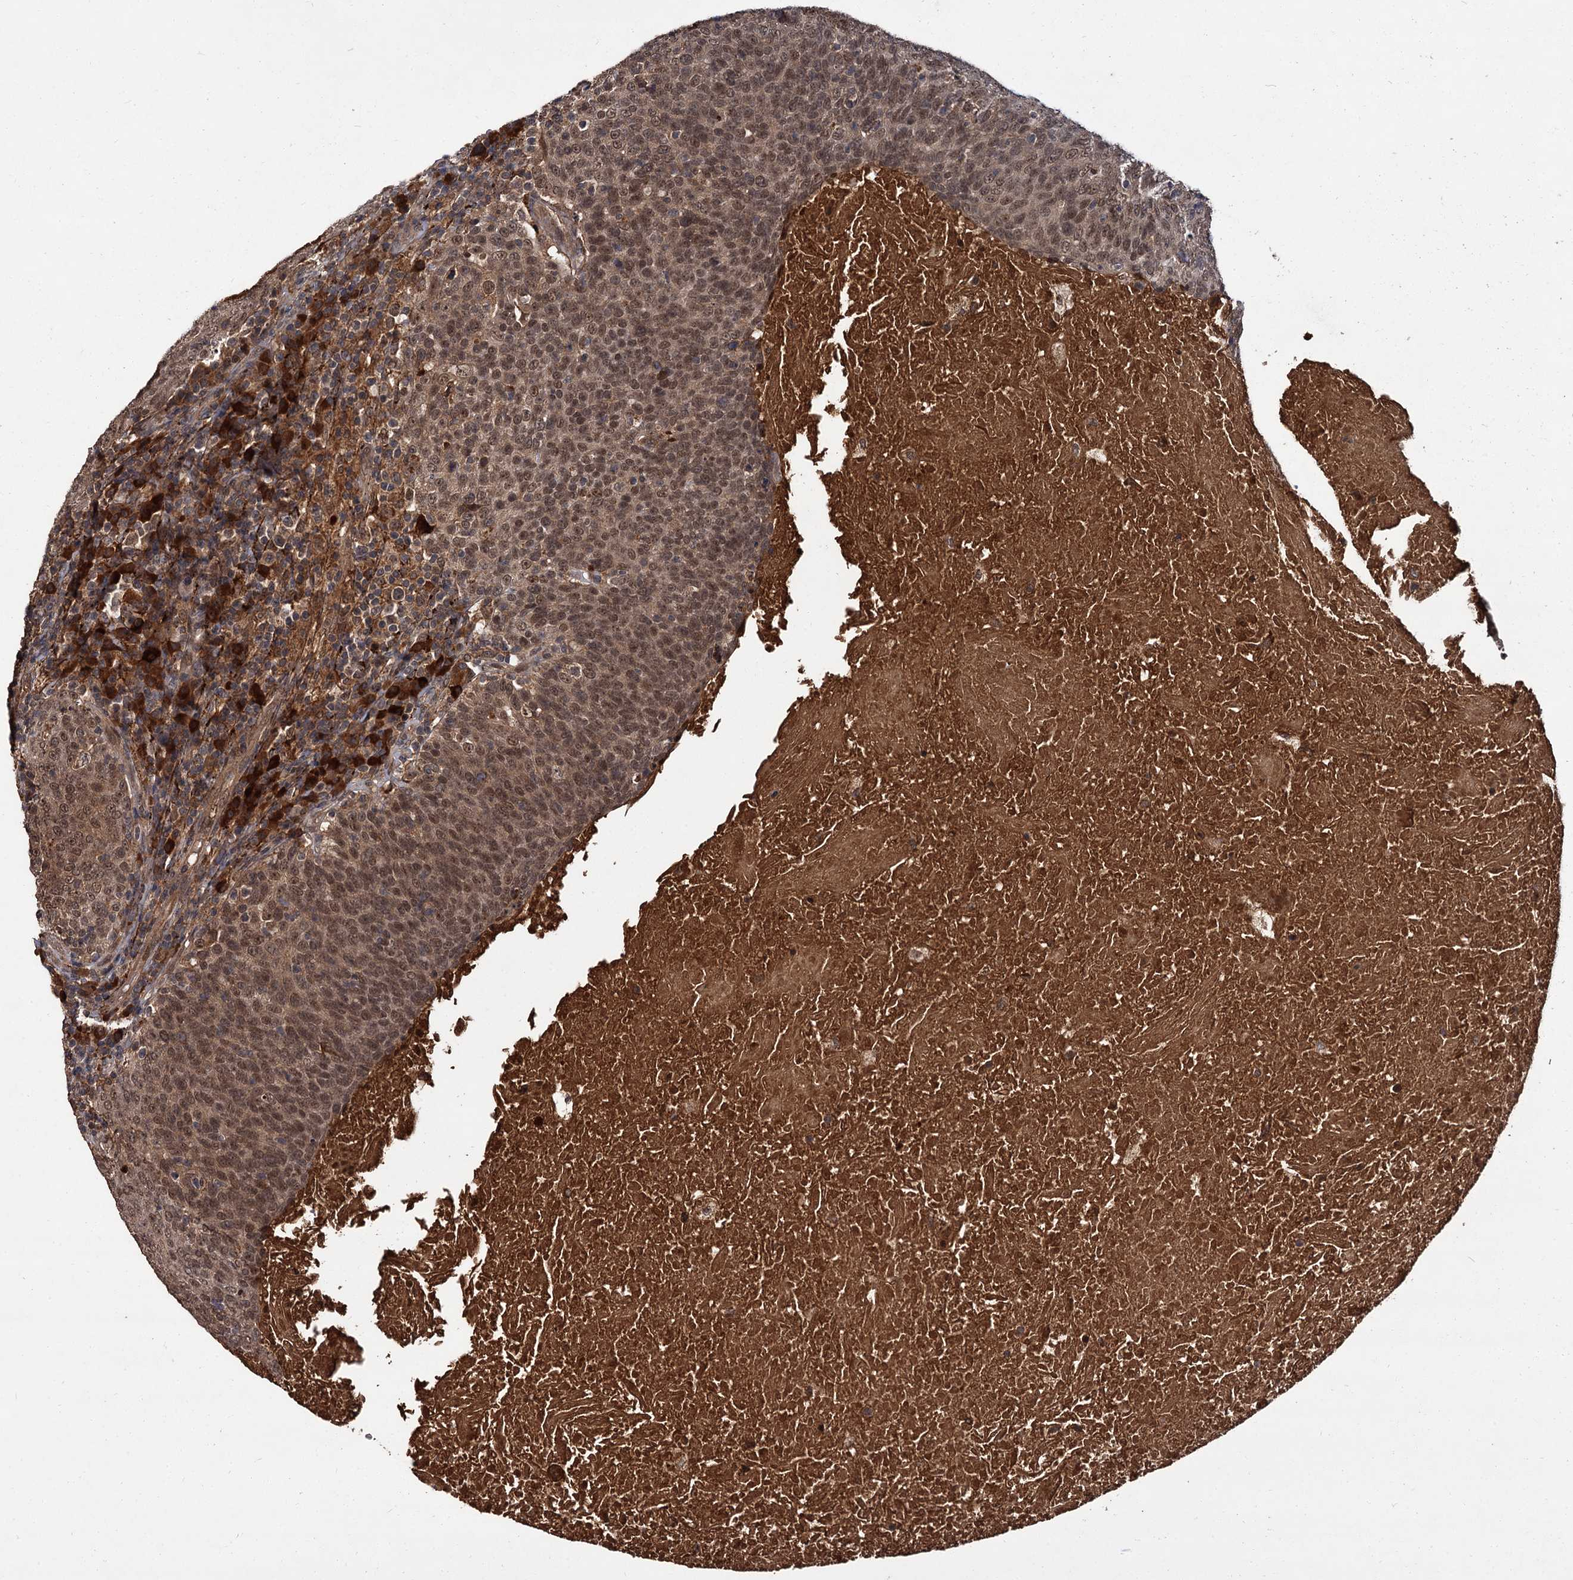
{"staining": {"intensity": "moderate", "quantity": ">75%", "location": "cytoplasmic/membranous,nuclear"}, "tissue": "head and neck cancer", "cell_type": "Tumor cells", "image_type": "cancer", "snomed": [{"axis": "morphology", "description": "Squamous cell carcinoma, NOS"}, {"axis": "morphology", "description": "Squamous cell carcinoma, metastatic, NOS"}, {"axis": "topography", "description": "Lymph node"}, {"axis": "topography", "description": "Head-Neck"}], "caption": "Immunohistochemical staining of human squamous cell carcinoma (head and neck) exhibits moderate cytoplasmic/membranous and nuclear protein staining in about >75% of tumor cells.", "gene": "MBD6", "patient": {"sex": "male", "age": 62}}